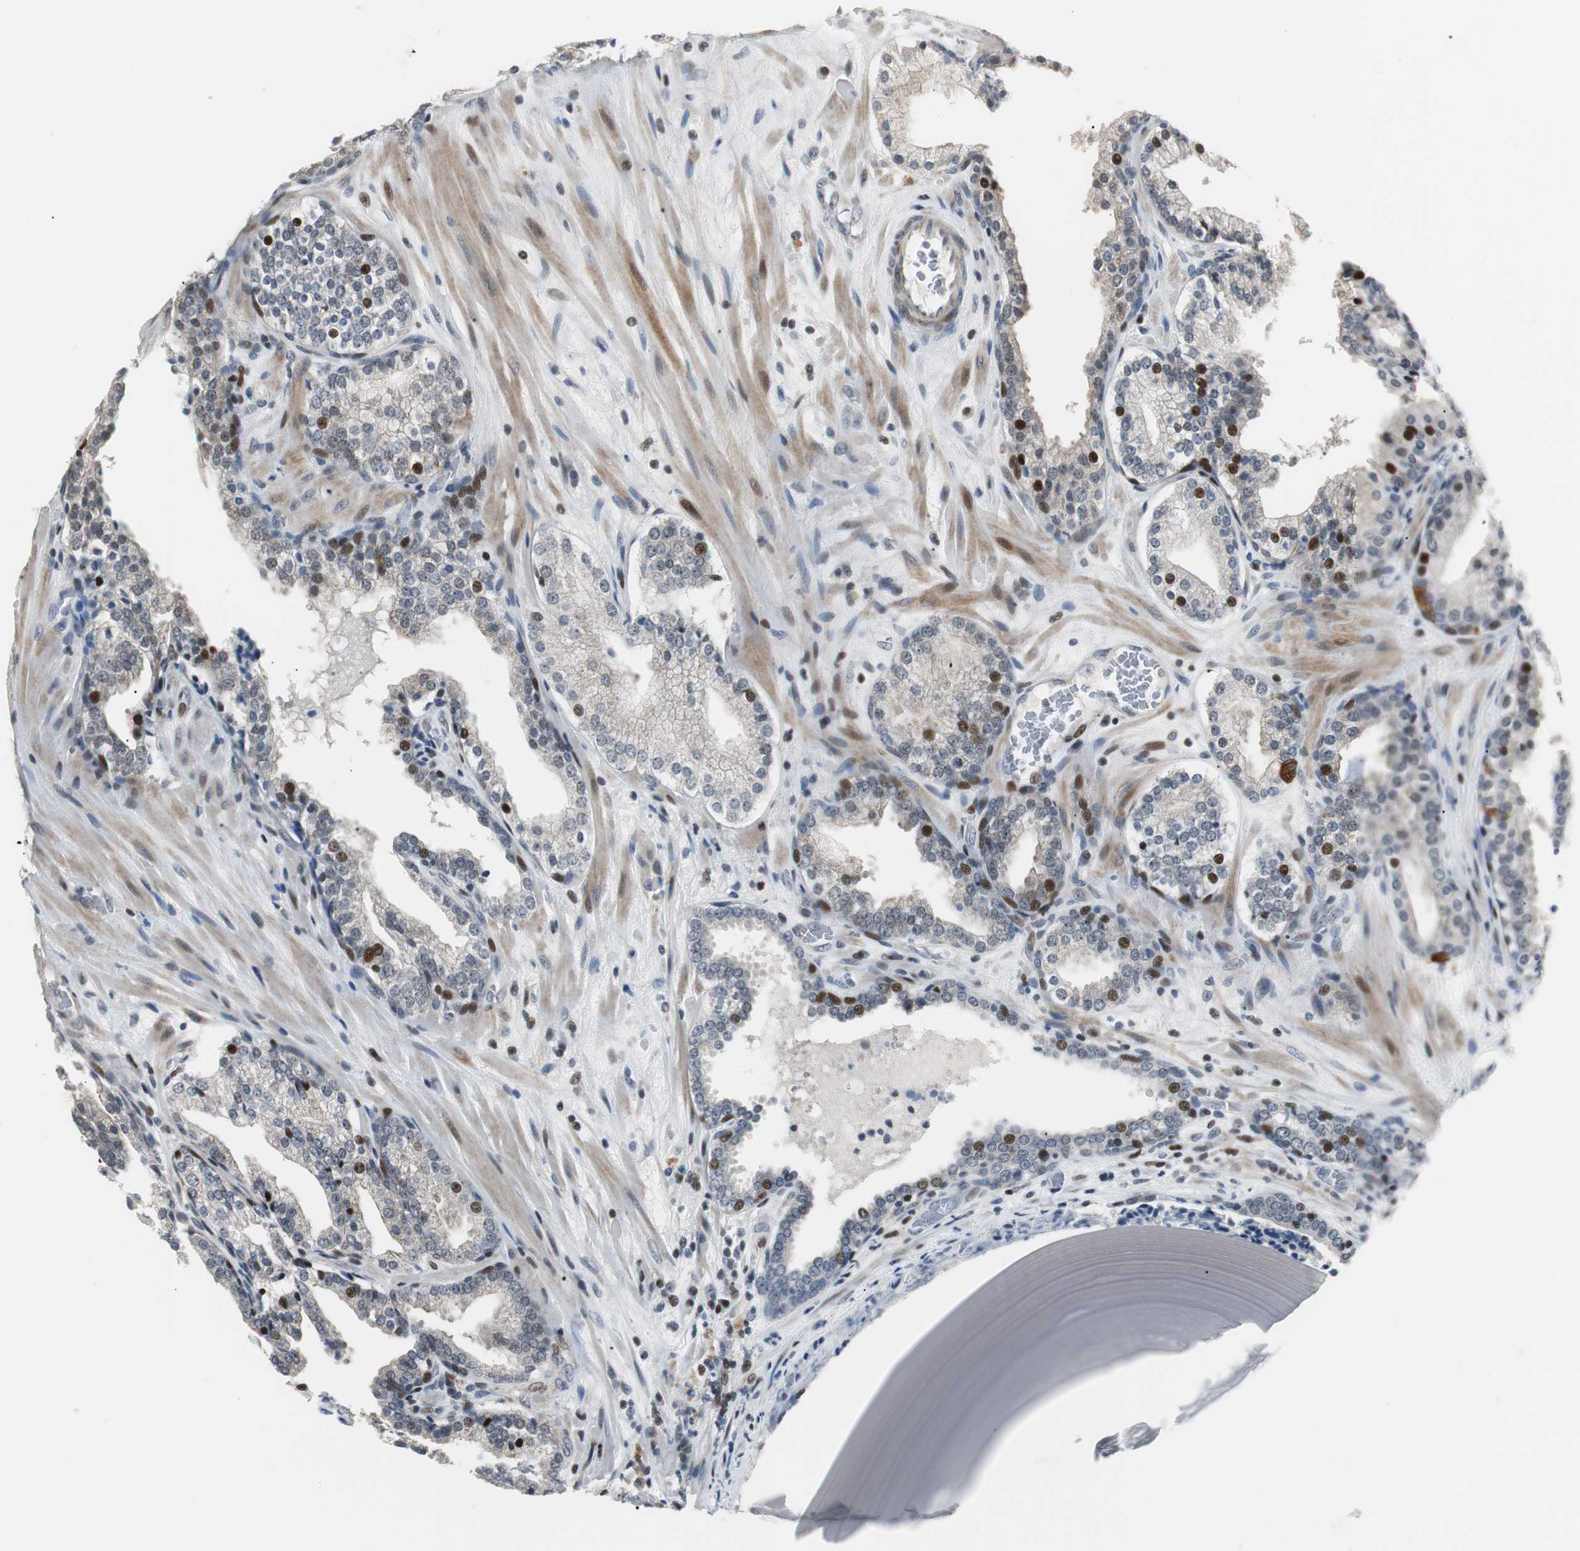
{"staining": {"intensity": "strong", "quantity": "<25%", "location": "nuclear"}, "tissue": "prostate cancer", "cell_type": "Tumor cells", "image_type": "cancer", "snomed": [{"axis": "morphology", "description": "Adenocarcinoma, High grade"}, {"axis": "topography", "description": "Prostate"}], "caption": "Approximately <25% of tumor cells in prostate high-grade adenocarcinoma show strong nuclear protein positivity as visualized by brown immunohistochemical staining.", "gene": "RAD1", "patient": {"sex": "male", "age": 68}}